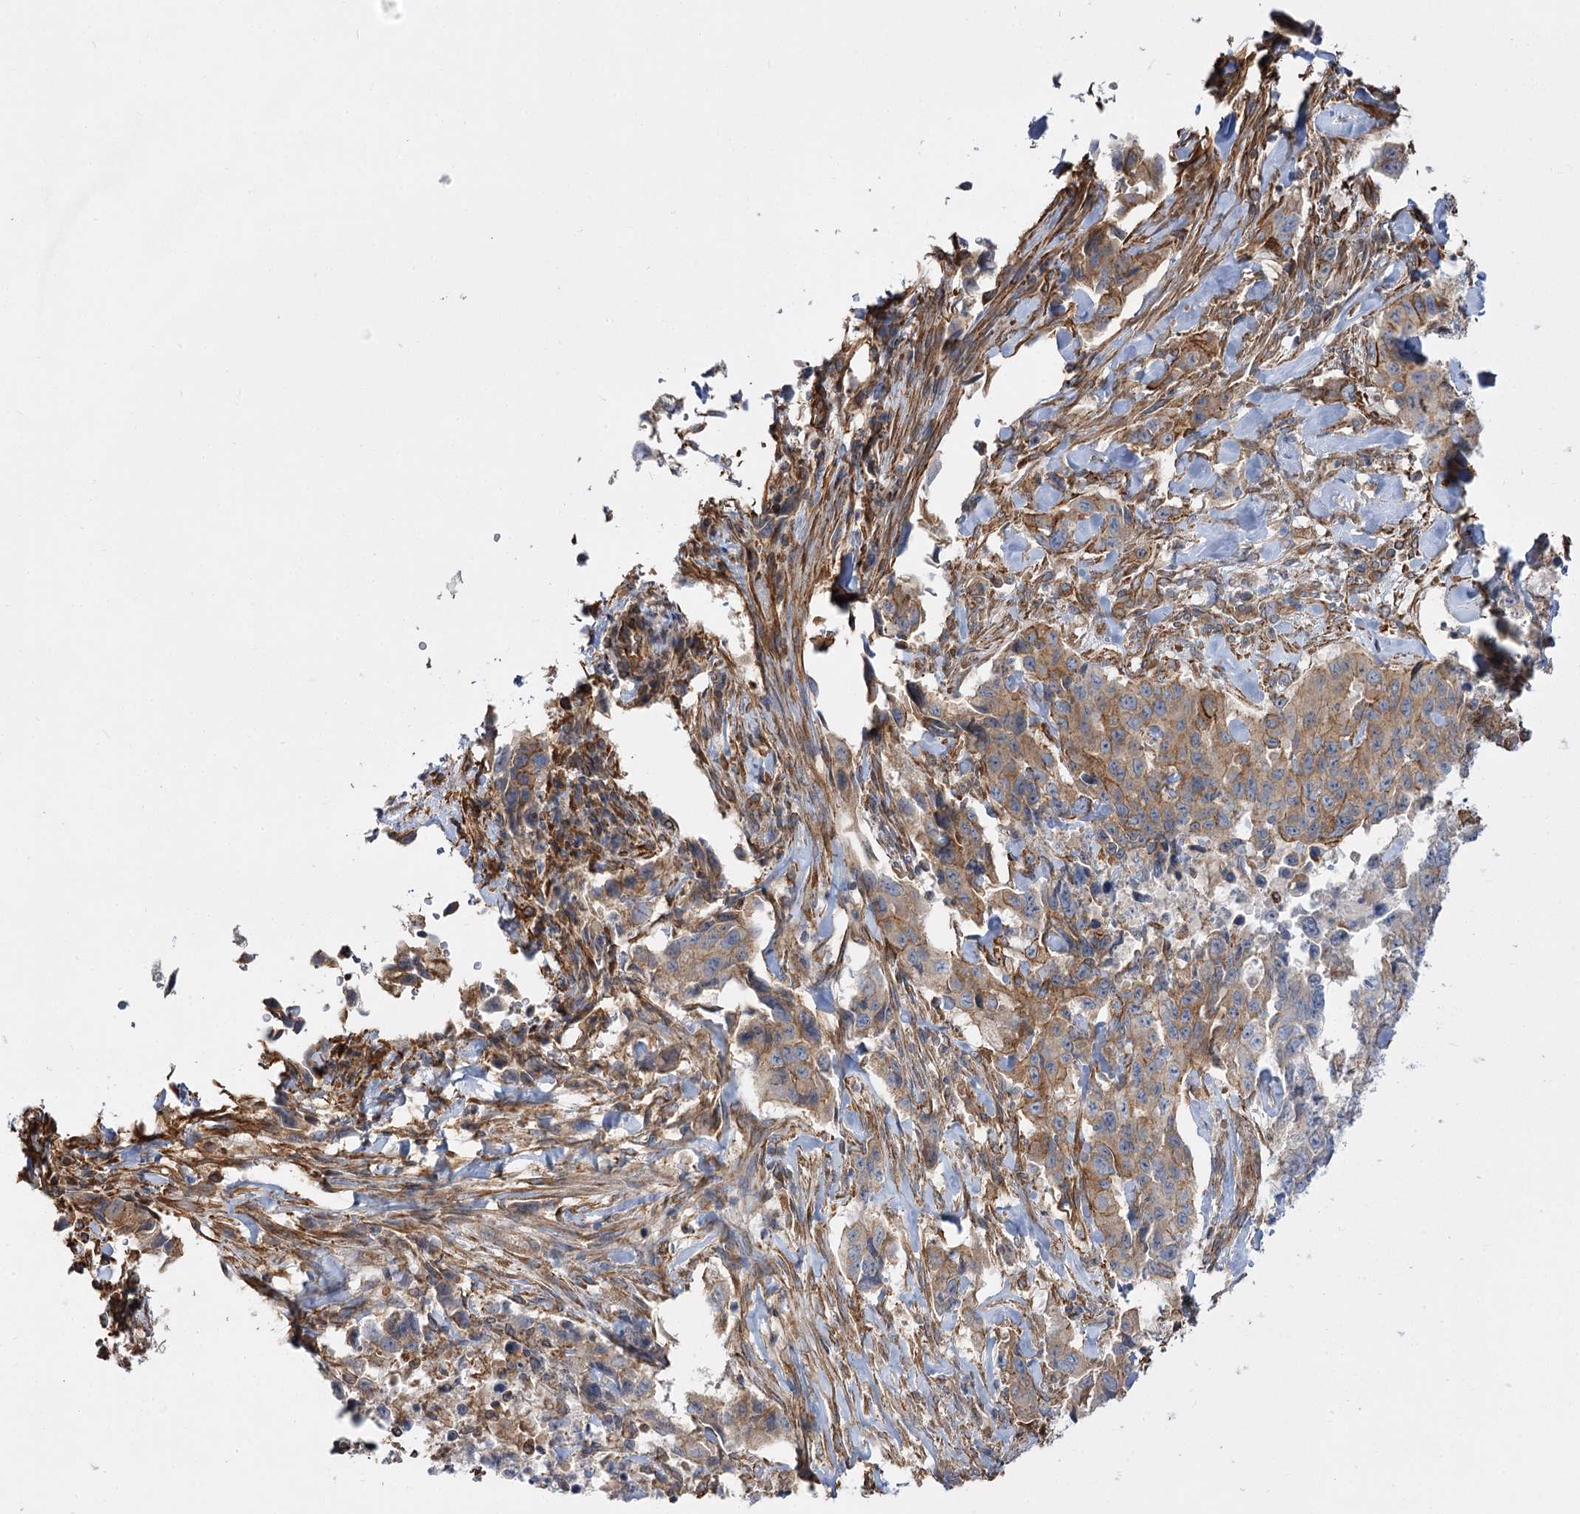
{"staining": {"intensity": "moderate", "quantity": "25%-75%", "location": "cytoplasmic/membranous"}, "tissue": "lung cancer", "cell_type": "Tumor cells", "image_type": "cancer", "snomed": [{"axis": "morphology", "description": "Adenocarcinoma, NOS"}, {"axis": "topography", "description": "Lung"}], "caption": "A photomicrograph of lung cancer (adenocarcinoma) stained for a protein exhibits moderate cytoplasmic/membranous brown staining in tumor cells.", "gene": "SH3BP5L", "patient": {"sex": "female", "age": 51}}